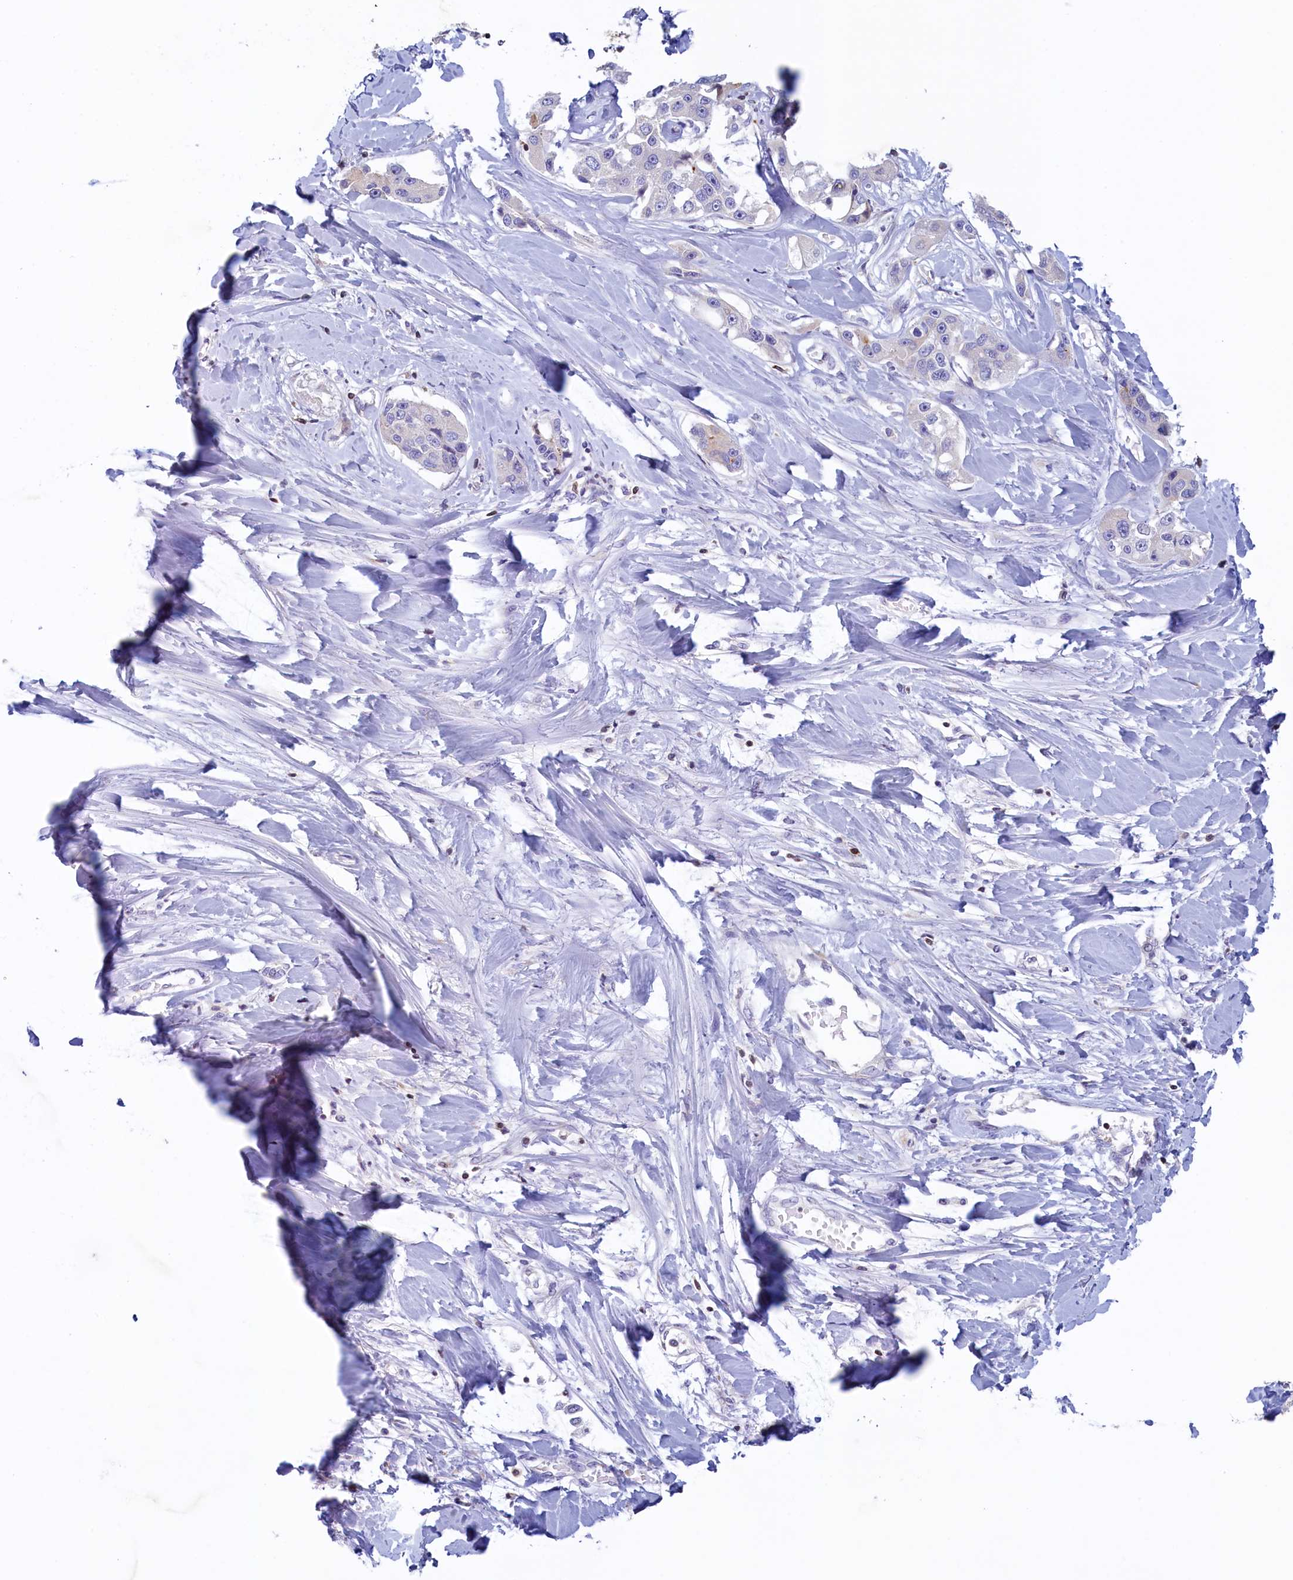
{"staining": {"intensity": "negative", "quantity": "none", "location": "none"}, "tissue": "liver cancer", "cell_type": "Tumor cells", "image_type": "cancer", "snomed": [{"axis": "morphology", "description": "Cholangiocarcinoma"}, {"axis": "topography", "description": "Liver"}], "caption": "There is no significant positivity in tumor cells of liver cancer (cholangiocarcinoma).", "gene": "TRAF3IP3", "patient": {"sex": "male", "age": 59}}